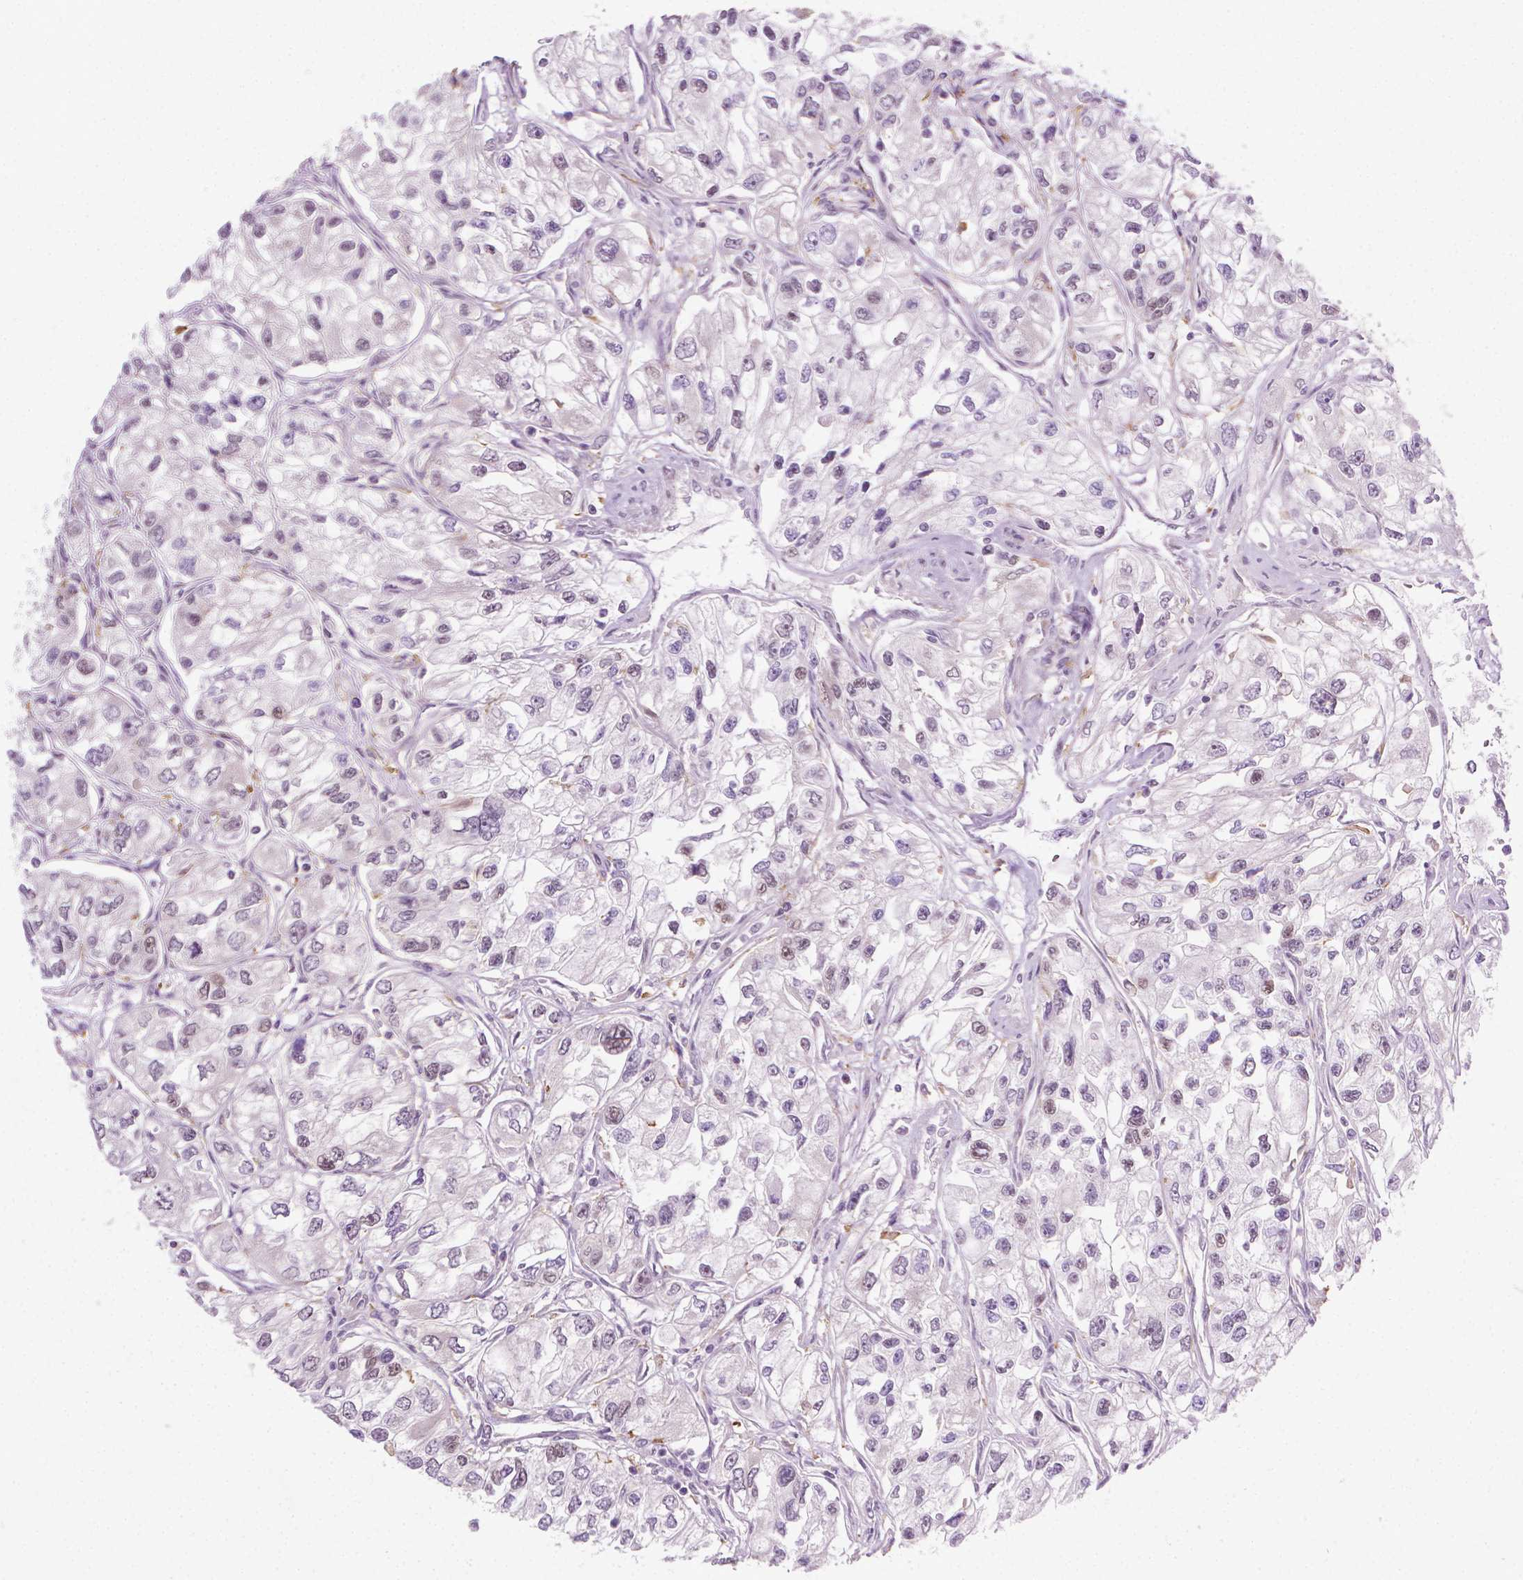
{"staining": {"intensity": "negative", "quantity": "none", "location": "none"}, "tissue": "renal cancer", "cell_type": "Tumor cells", "image_type": "cancer", "snomed": [{"axis": "morphology", "description": "Adenocarcinoma, NOS"}, {"axis": "topography", "description": "Kidney"}], "caption": "This is an immunohistochemistry histopathology image of renal cancer. There is no expression in tumor cells.", "gene": "PRAG1", "patient": {"sex": "female", "age": 59}}